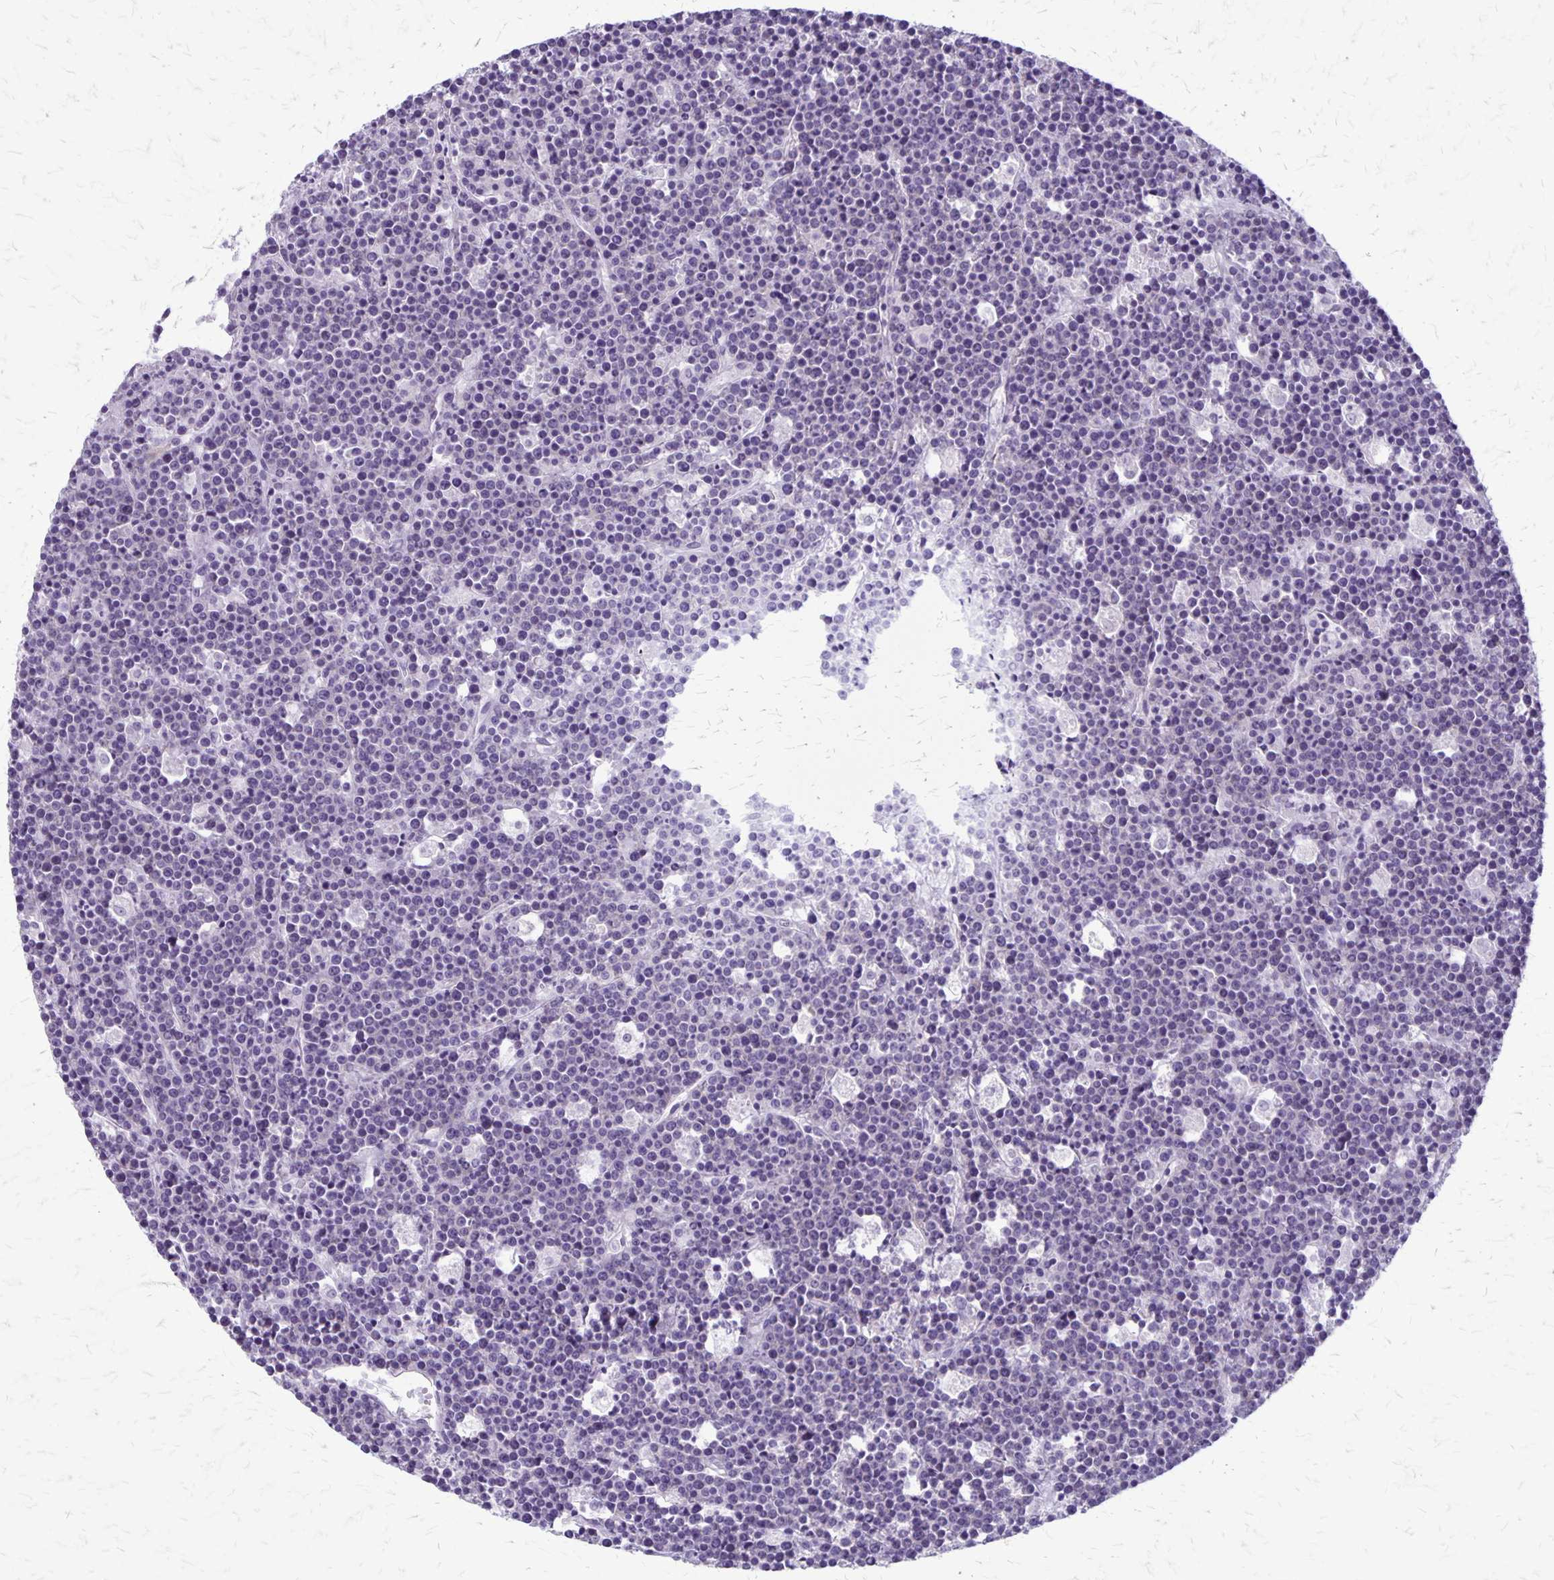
{"staining": {"intensity": "negative", "quantity": "none", "location": "none"}, "tissue": "lymphoma", "cell_type": "Tumor cells", "image_type": "cancer", "snomed": [{"axis": "morphology", "description": "Malignant lymphoma, non-Hodgkin's type, High grade"}, {"axis": "topography", "description": "Ovary"}], "caption": "The photomicrograph shows no significant expression in tumor cells of lymphoma.", "gene": "PLXNB3", "patient": {"sex": "female", "age": 56}}